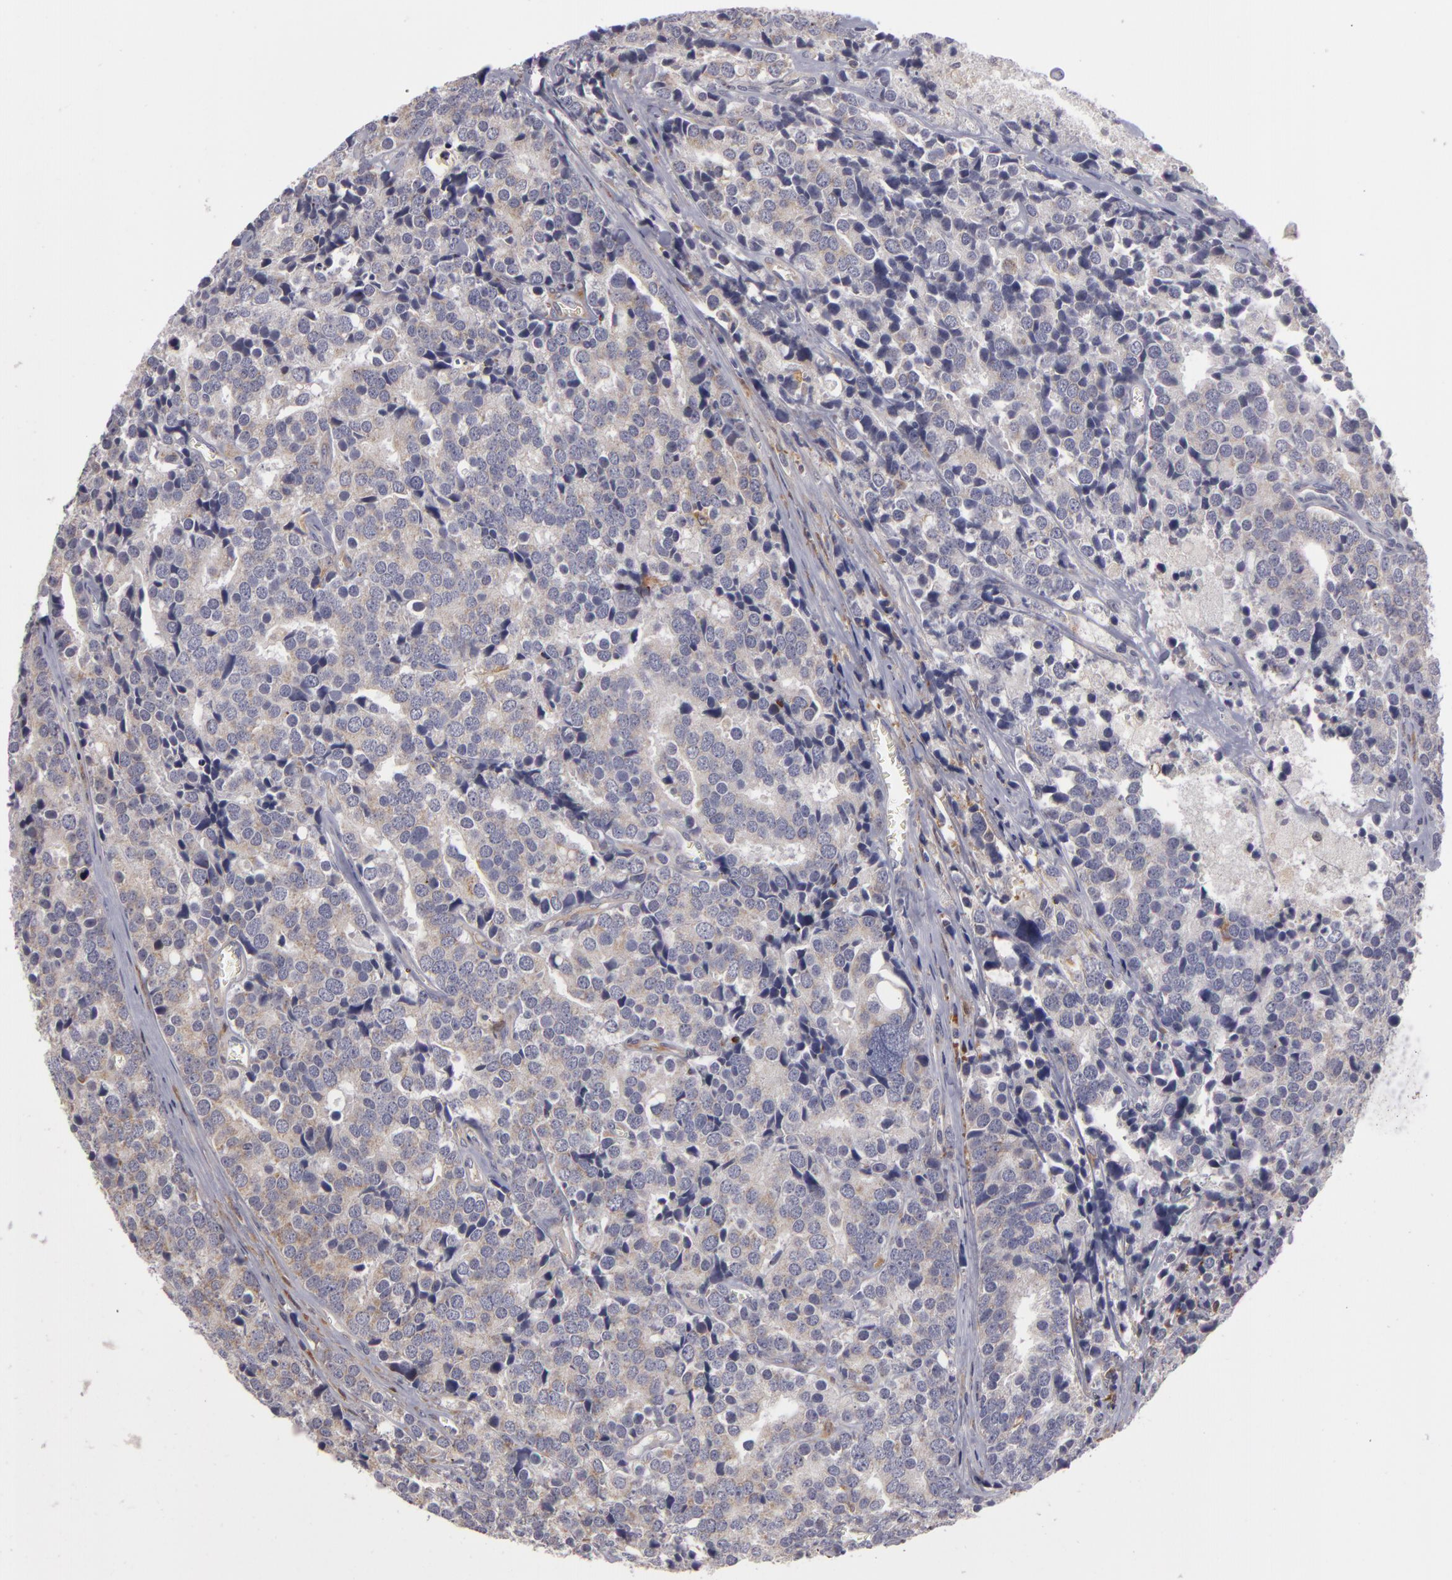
{"staining": {"intensity": "negative", "quantity": "none", "location": "none"}, "tissue": "prostate cancer", "cell_type": "Tumor cells", "image_type": "cancer", "snomed": [{"axis": "morphology", "description": "Adenocarcinoma, High grade"}, {"axis": "topography", "description": "Prostate"}], "caption": "This is an immunohistochemistry (IHC) histopathology image of human prostate cancer. There is no expression in tumor cells.", "gene": "ZNF229", "patient": {"sex": "male", "age": 71}}